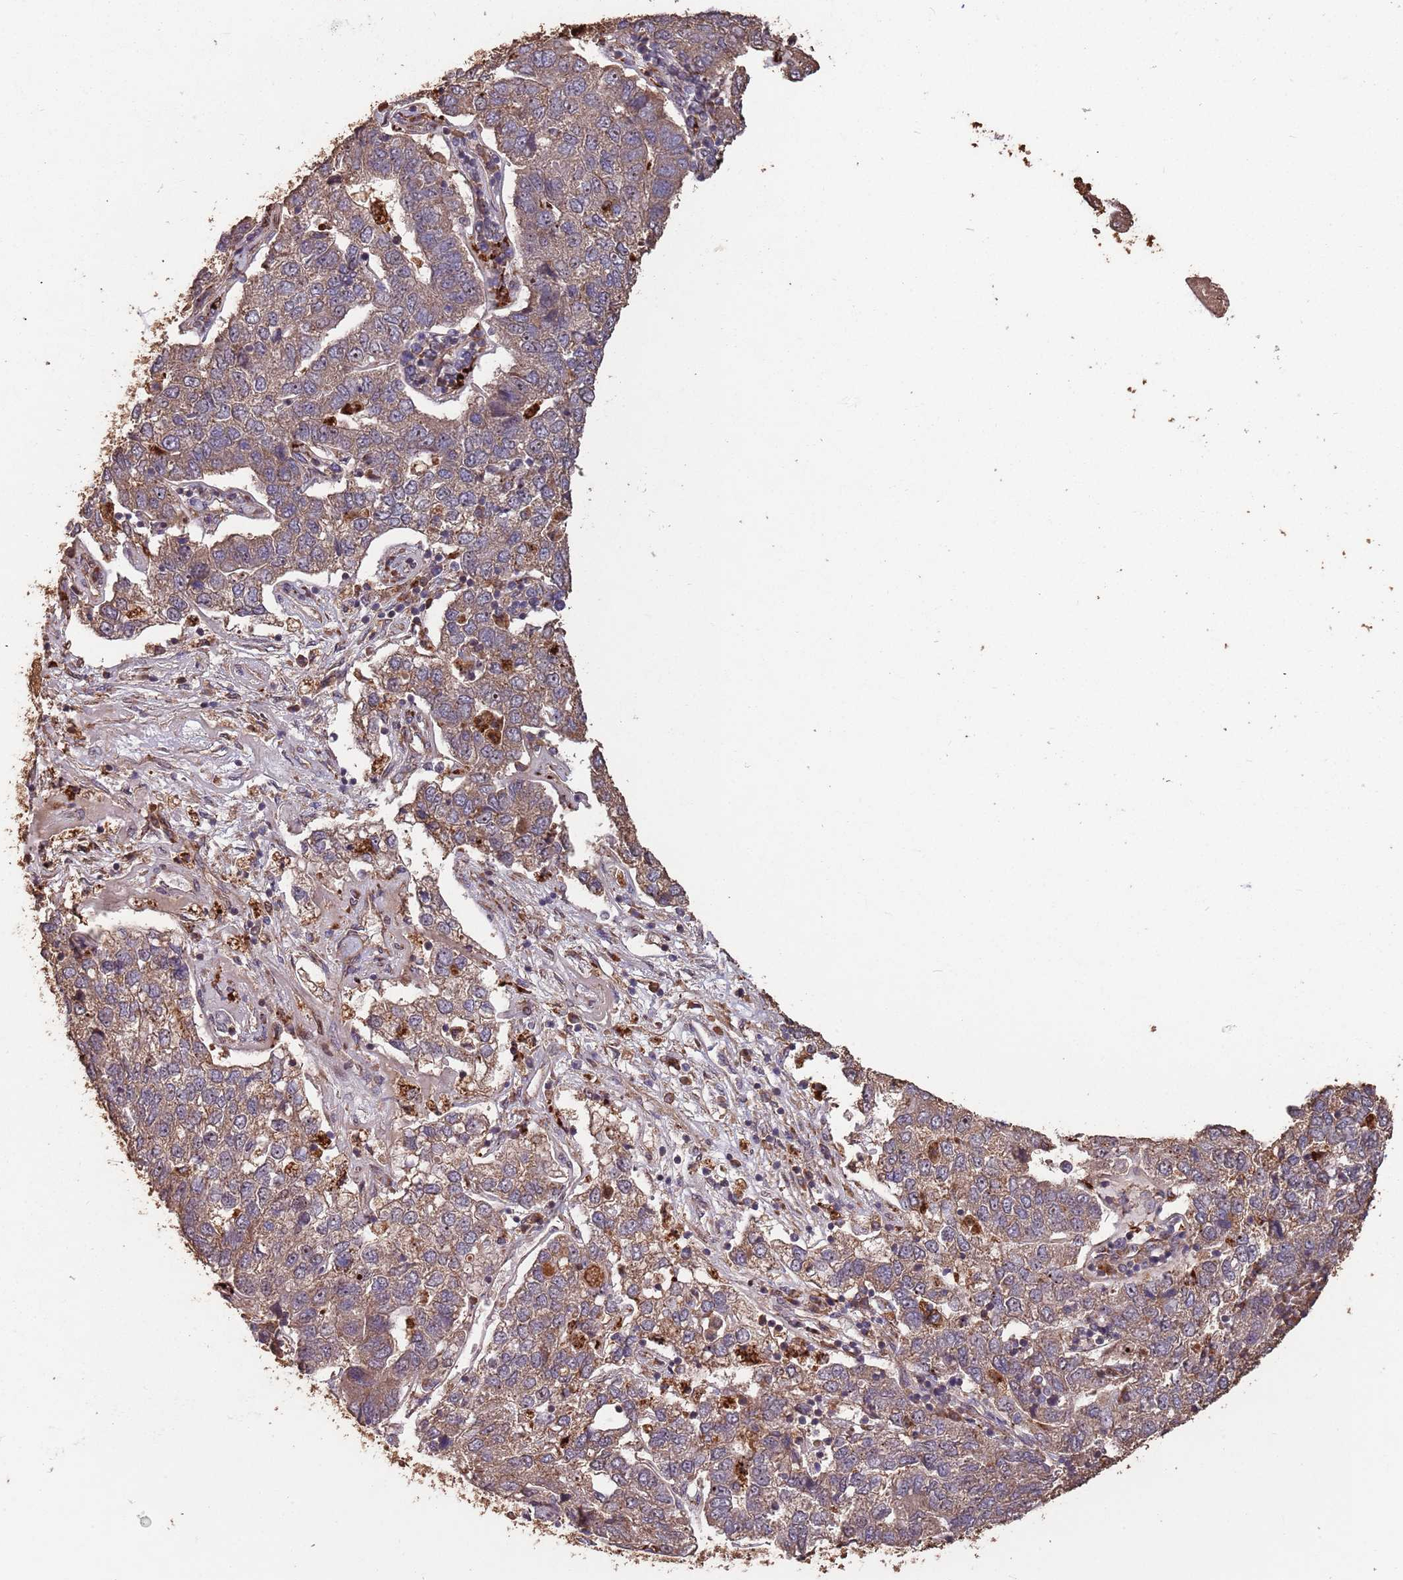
{"staining": {"intensity": "weak", "quantity": ">75%", "location": "cytoplasmic/membranous"}, "tissue": "pancreatic cancer", "cell_type": "Tumor cells", "image_type": "cancer", "snomed": [{"axis": "morphology", "description": "Adenocarcinoma, NOS"}, {"axis": "topography", "description": "Pancreas"}], "caption": "Pancreatic adenocarcinoma was stained to show a protein in brown. There is low levels of weak cytoplasmic/membranous expression in approximately >75% of tumor cells.", "gene": "ZNF428", "patient": {"sex": "female", "age": 61}}